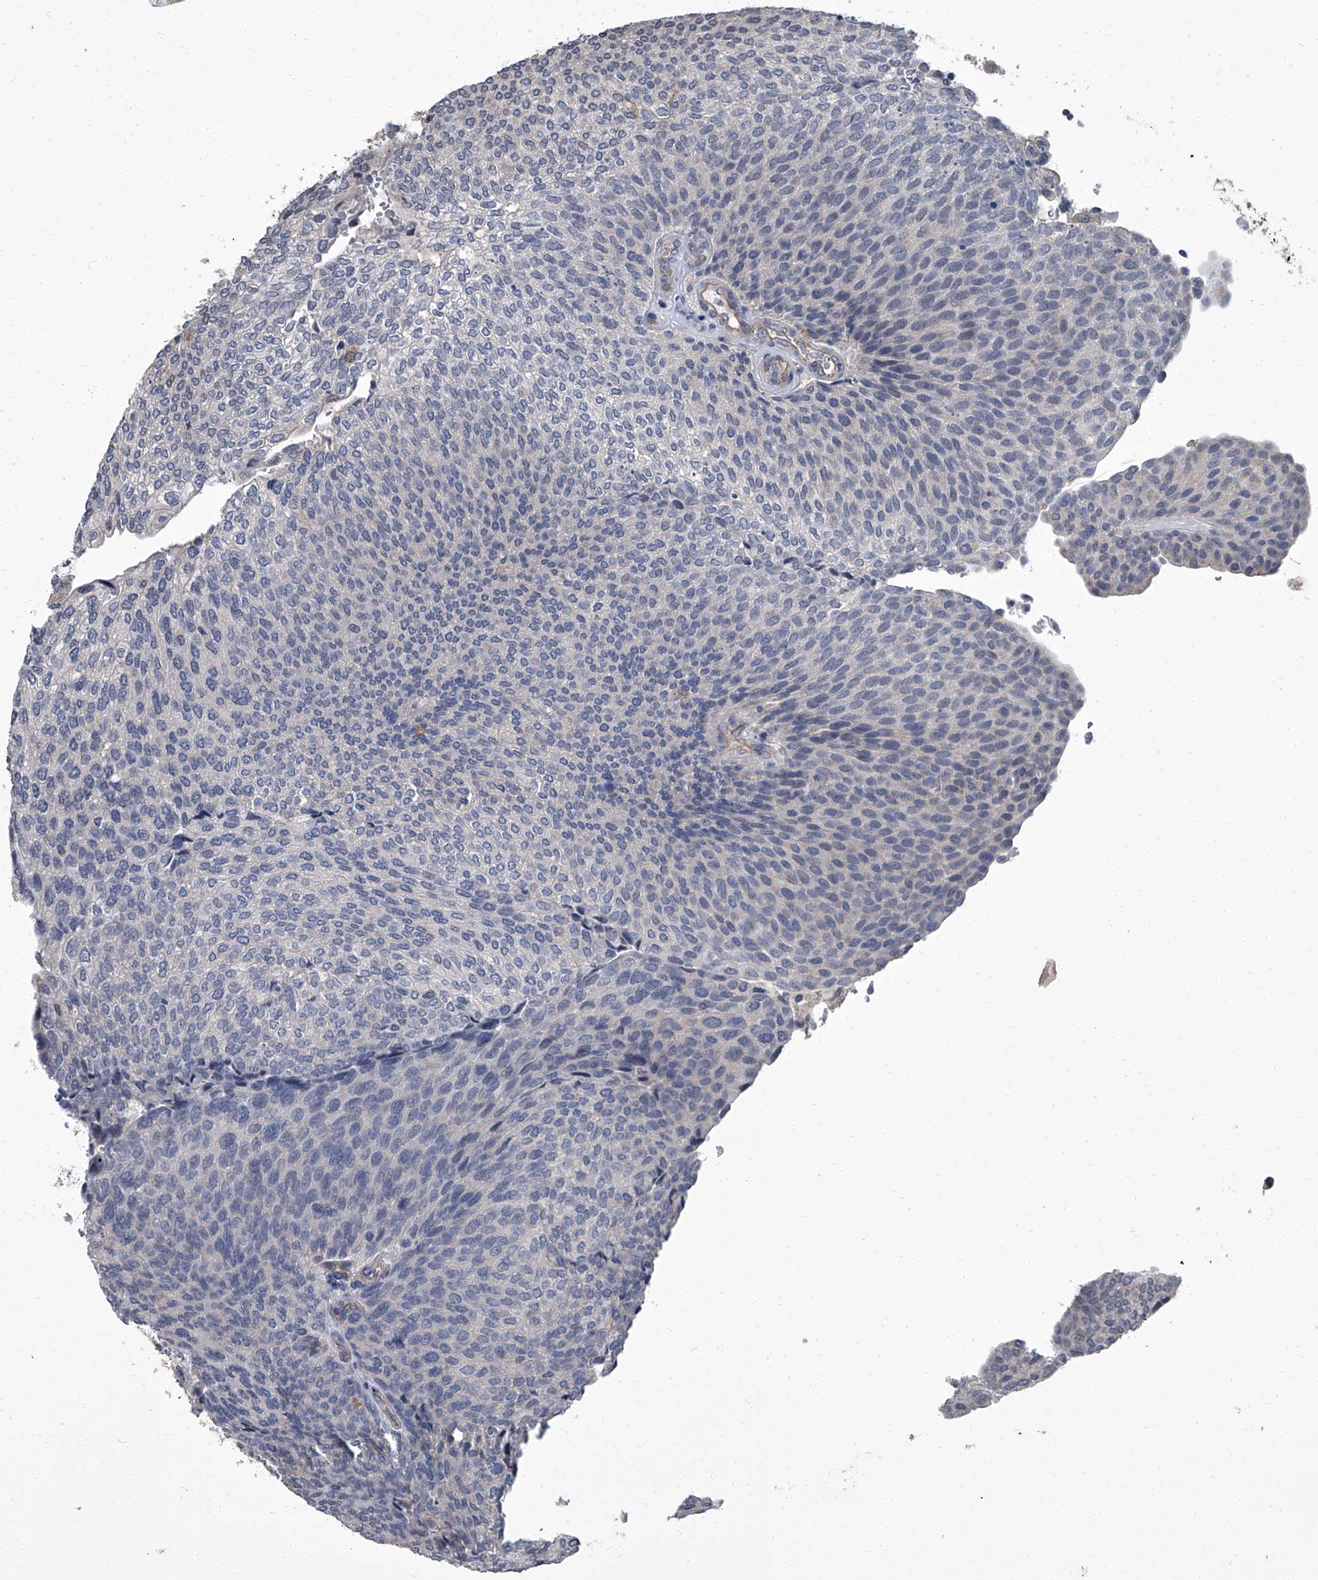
{"staining": {"intensity": "negative", "quantity": "none", "location": "none"}, "tissue": "urothelial cancer", "cell_type": "Tumor cells", "image_type": "cancer", "snomed": [{"axis": "morphology", "description": "Urothelial carcinoma, Low grade"}, {"axis": "topography", "description": "Urinary bladder"}], "caption": "Tumor cells are negative for brown protein staining in urothelial carcinoma (low-grade).", "gene": "SIRT4", "patient": {"sex": "female", "age": 79}}